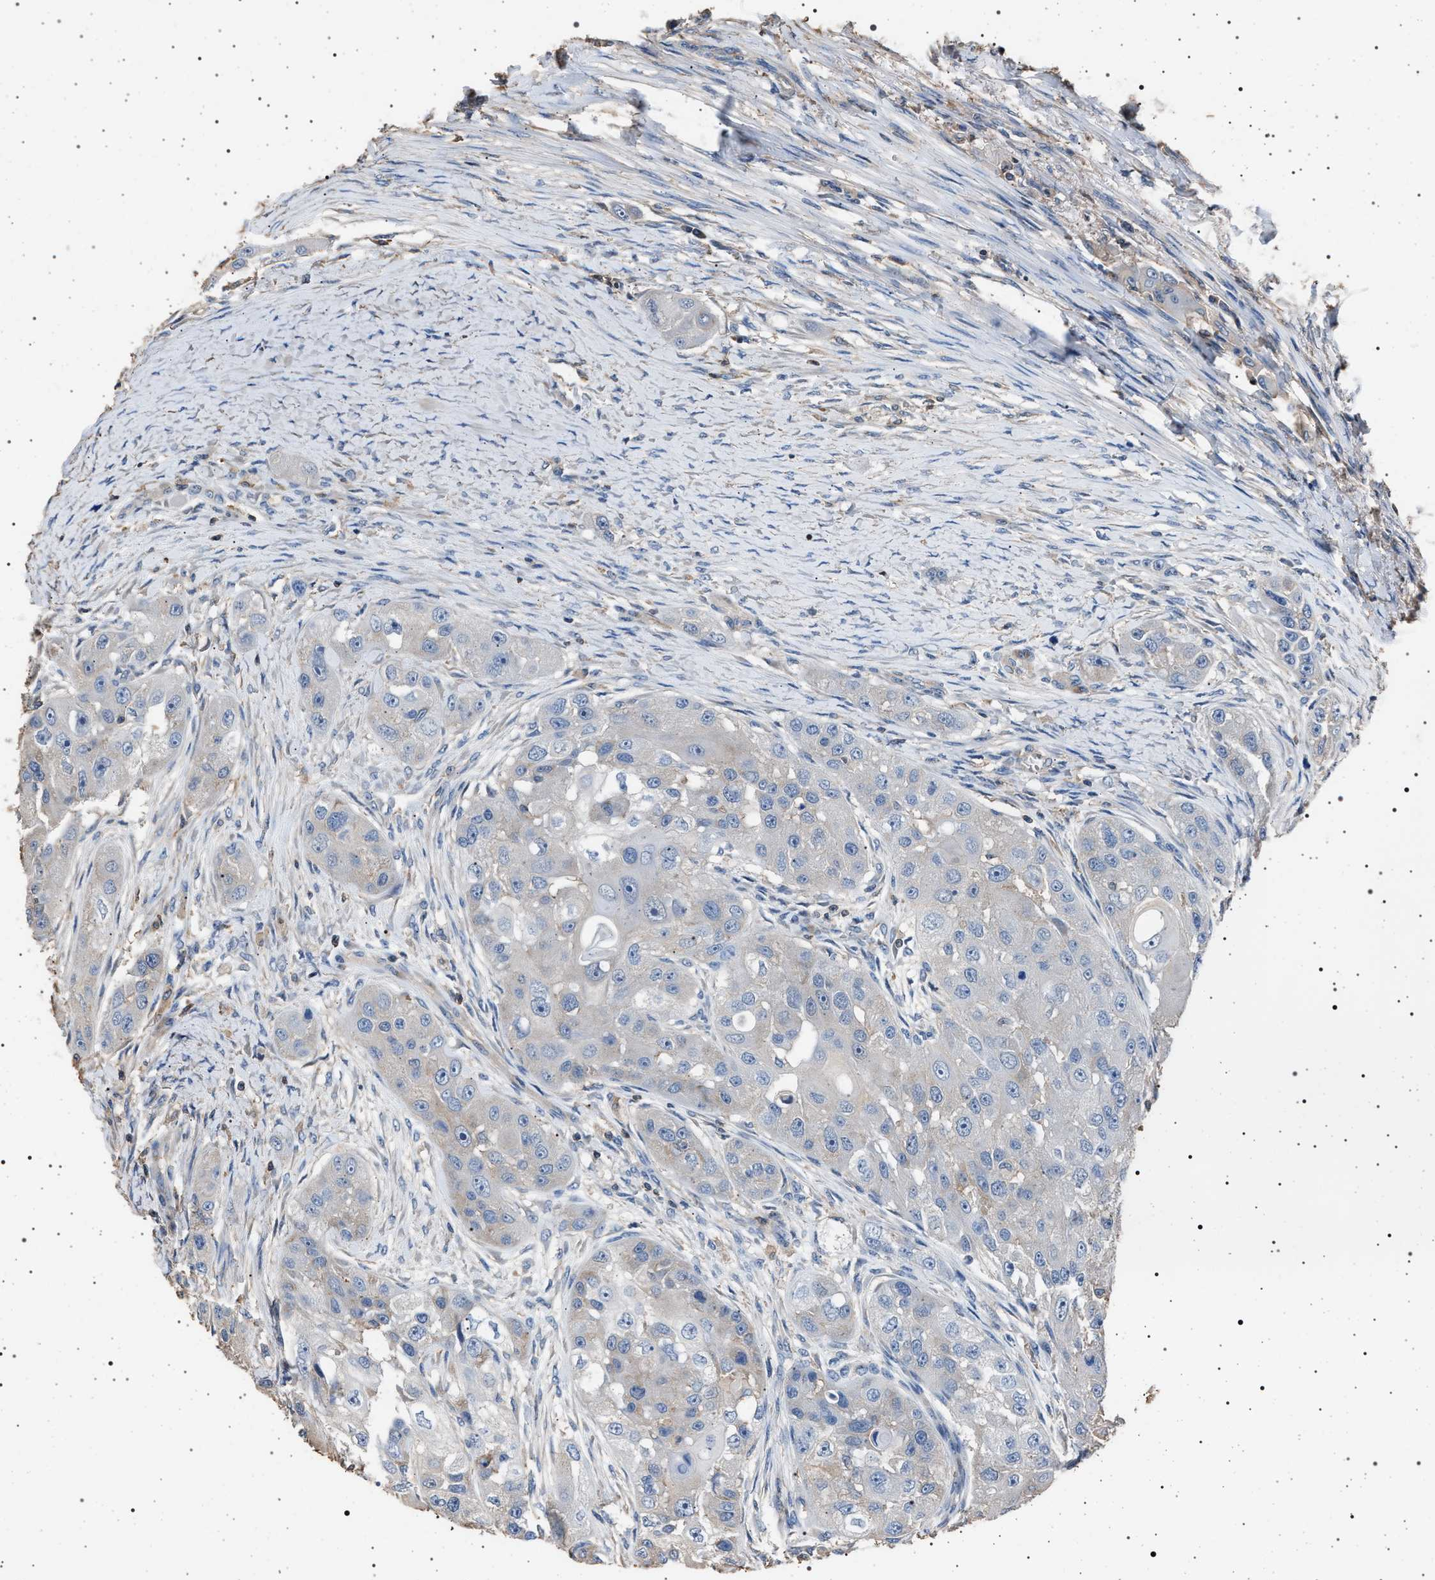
{"staining": {"intensity": "negative", "quantity": "none", "location": "none"}, "tissue": "head and neck cancer", "cell_type": "Tumor cells", "image_type": "cancer", "snomed": [{"axis": "morphology", "description": "Normal tissue, NOS"}, {"axis": "morphology", "description": "Squamous cell carcinoma, NOS"}, {"axis": "topography", "description": "Skeletal muscle"}, {"axis": "topography", "description": "Head-Neck"}], "caption": "Head and neck cancer (squamous cell carcinoma) stained for a protein using immunohistochemistry exhibits no positivity tumor cells.", "gene": "SMAP2", "patient": {"sex": "male", "age": 51}}